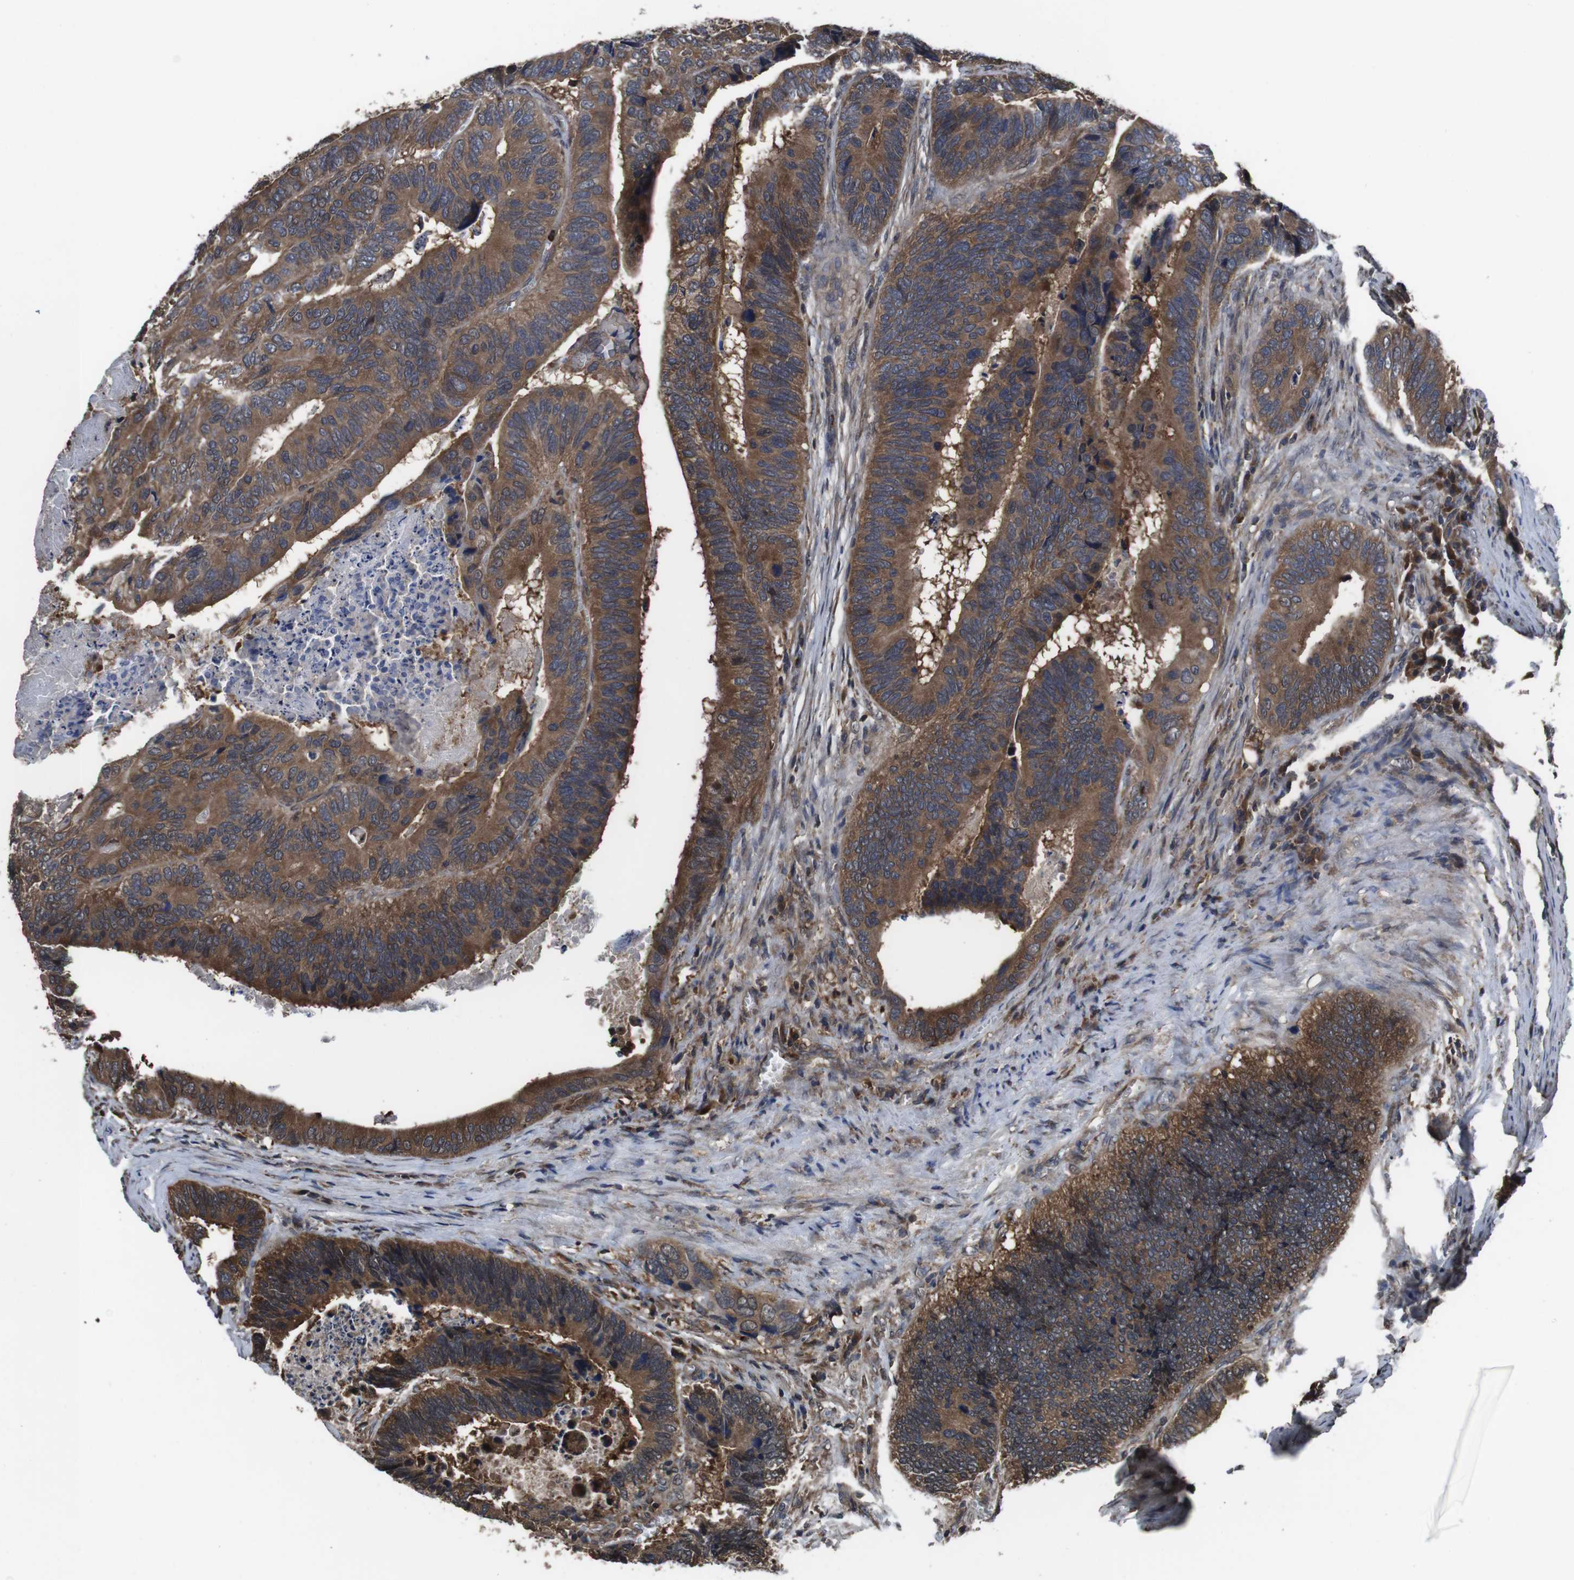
{"staining": {"intensity": "strong", "quantity": ">75%", "location": "cytoplasmic/membranous"}, "tissue": "colorectal cancer", "cell_type": "Tumor cells", "image_type": "cancer", "snomed": [{"axis": "morphology", "description": "Adenocarcinoma, NOS"}, {"axis": "topography", "description": "Colon"}], "caption": "Immunohistochemical staining of adenocarcinoma (colorectal) reveals strong cytoplasmic/membranous protein expression in approximately >75% of tumor cells. (DAB IHC with brightfield microscopy, high magnification).", "gene": "CXCL11", "patient": {"sex": "male", "age": 72}}